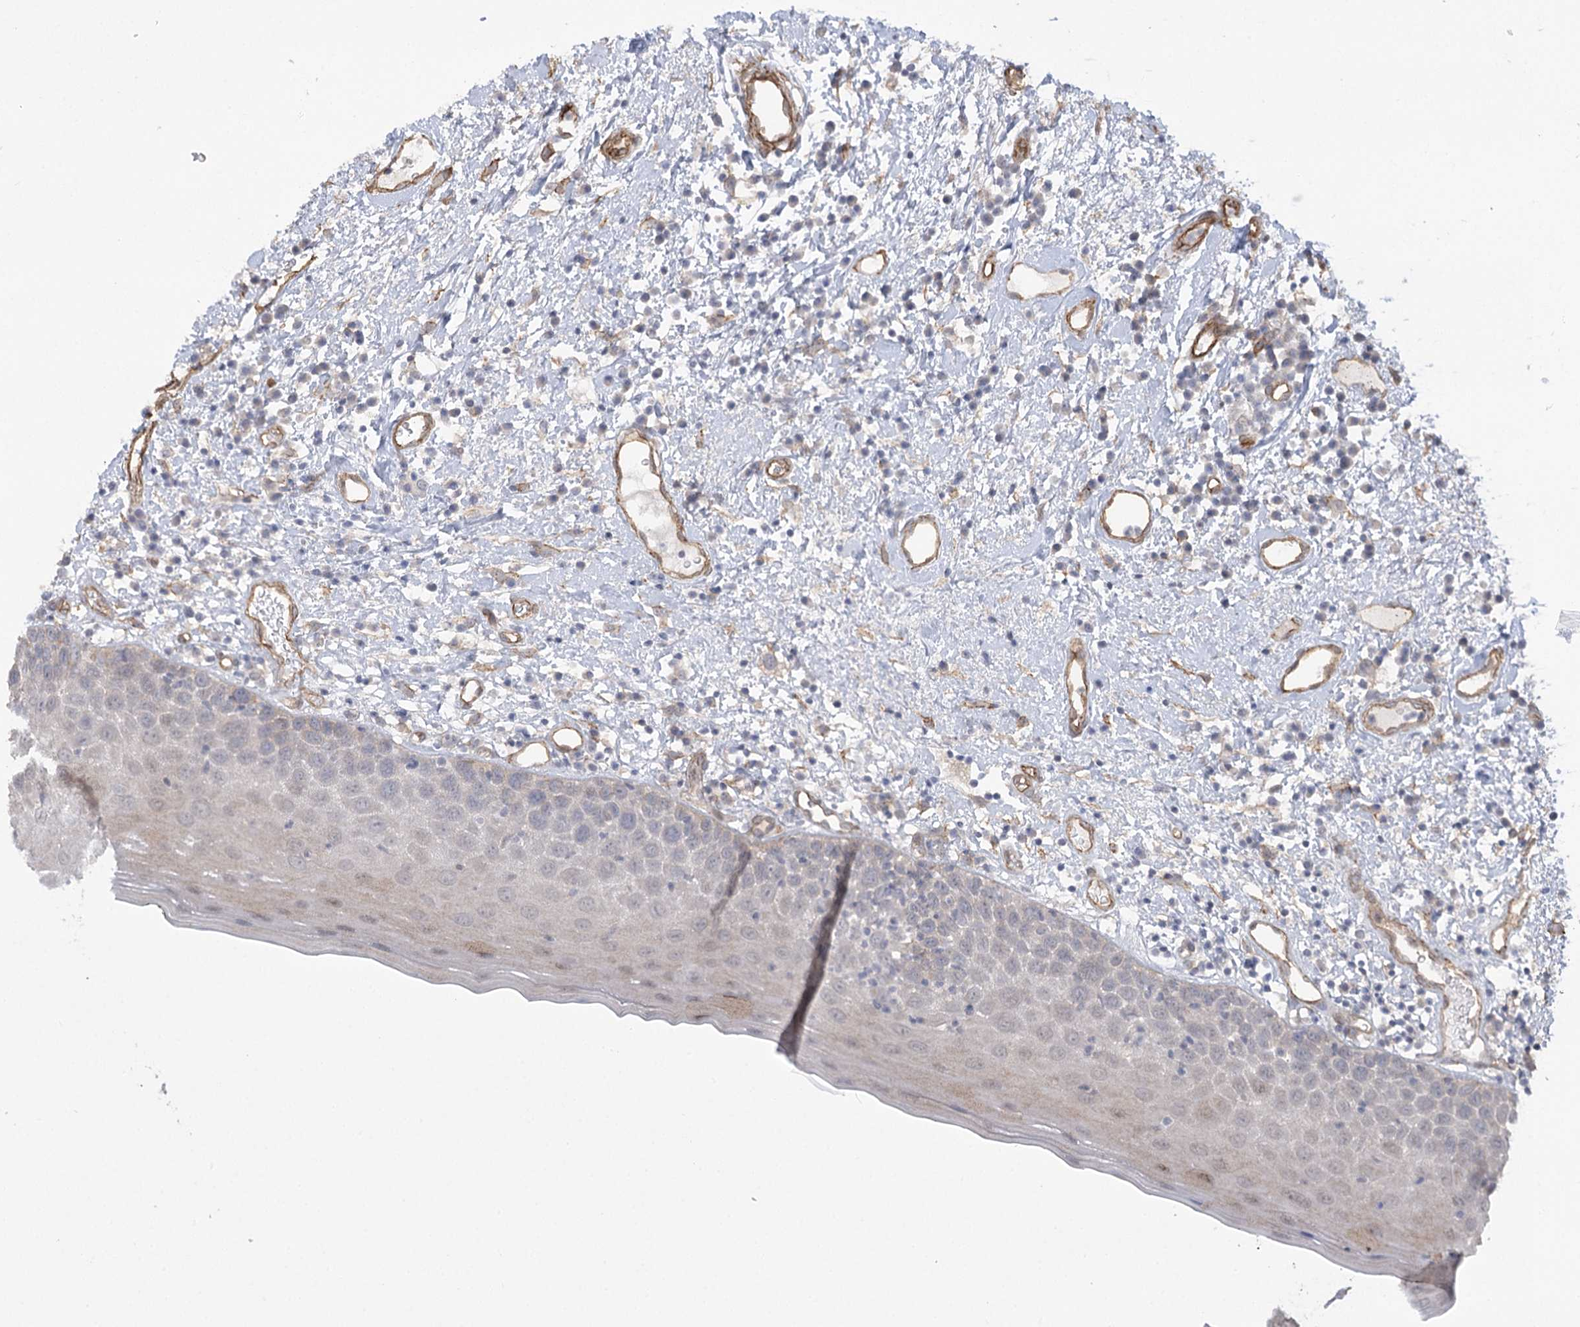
{"staining": {"intensity": "weak", "quantity": "<25%", "location": "cytoplasmic/membranous"}, "tissue": "oral mucosa", "cell_type": "Squamous epithelial cells", "image_type": "normal", "snomed": [{"axis": "morphology", "description": "Normal tissue, NOS"}, {"axis": "topography", "description": "Oral tissue"}], "caption": "This is an IHC image of benign oral mucosa. There is no expression in squamous epithelial cells.", "gene": "AMTN", "patient": {"sex": "male", "age": 74}}